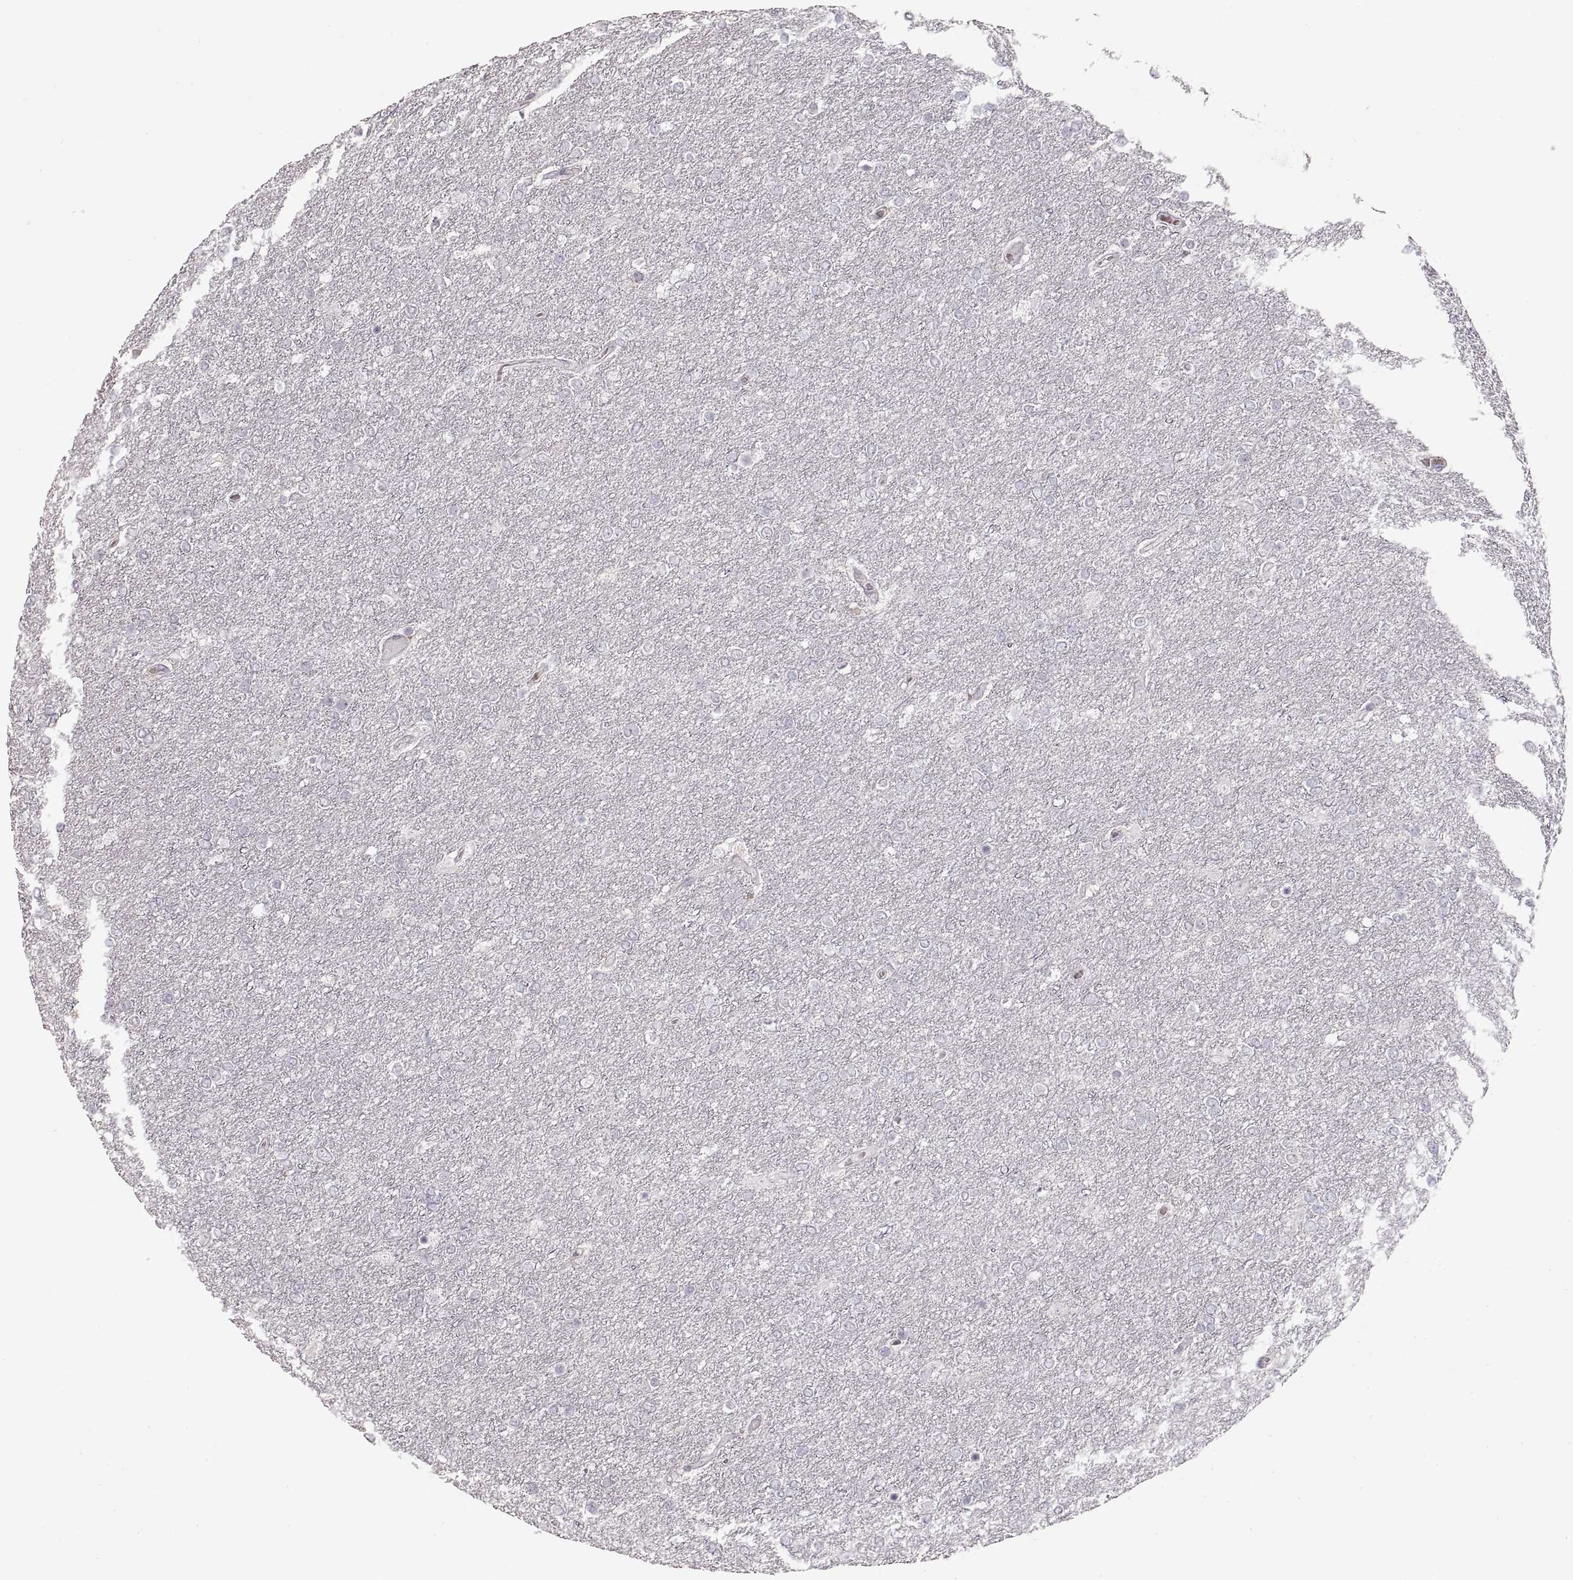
{"staining": {"intensity": "negative", "quantity": "none", "location": "none"}, "tissue": "glioma", "cell_type": "Tumor cells", "image_type": "cancer", "snomed": [{"axis": "morphology", "description": "Glioma, malignant, High grade"}, {"axis": "topography", "description": "Brain"}], "caption": "This is an IHC micrograph of high-grade glioma (malignant). There is no staining in tumor cells.", "gene": "PCSK2", "patient": {"sex": "female", "age": 61}}